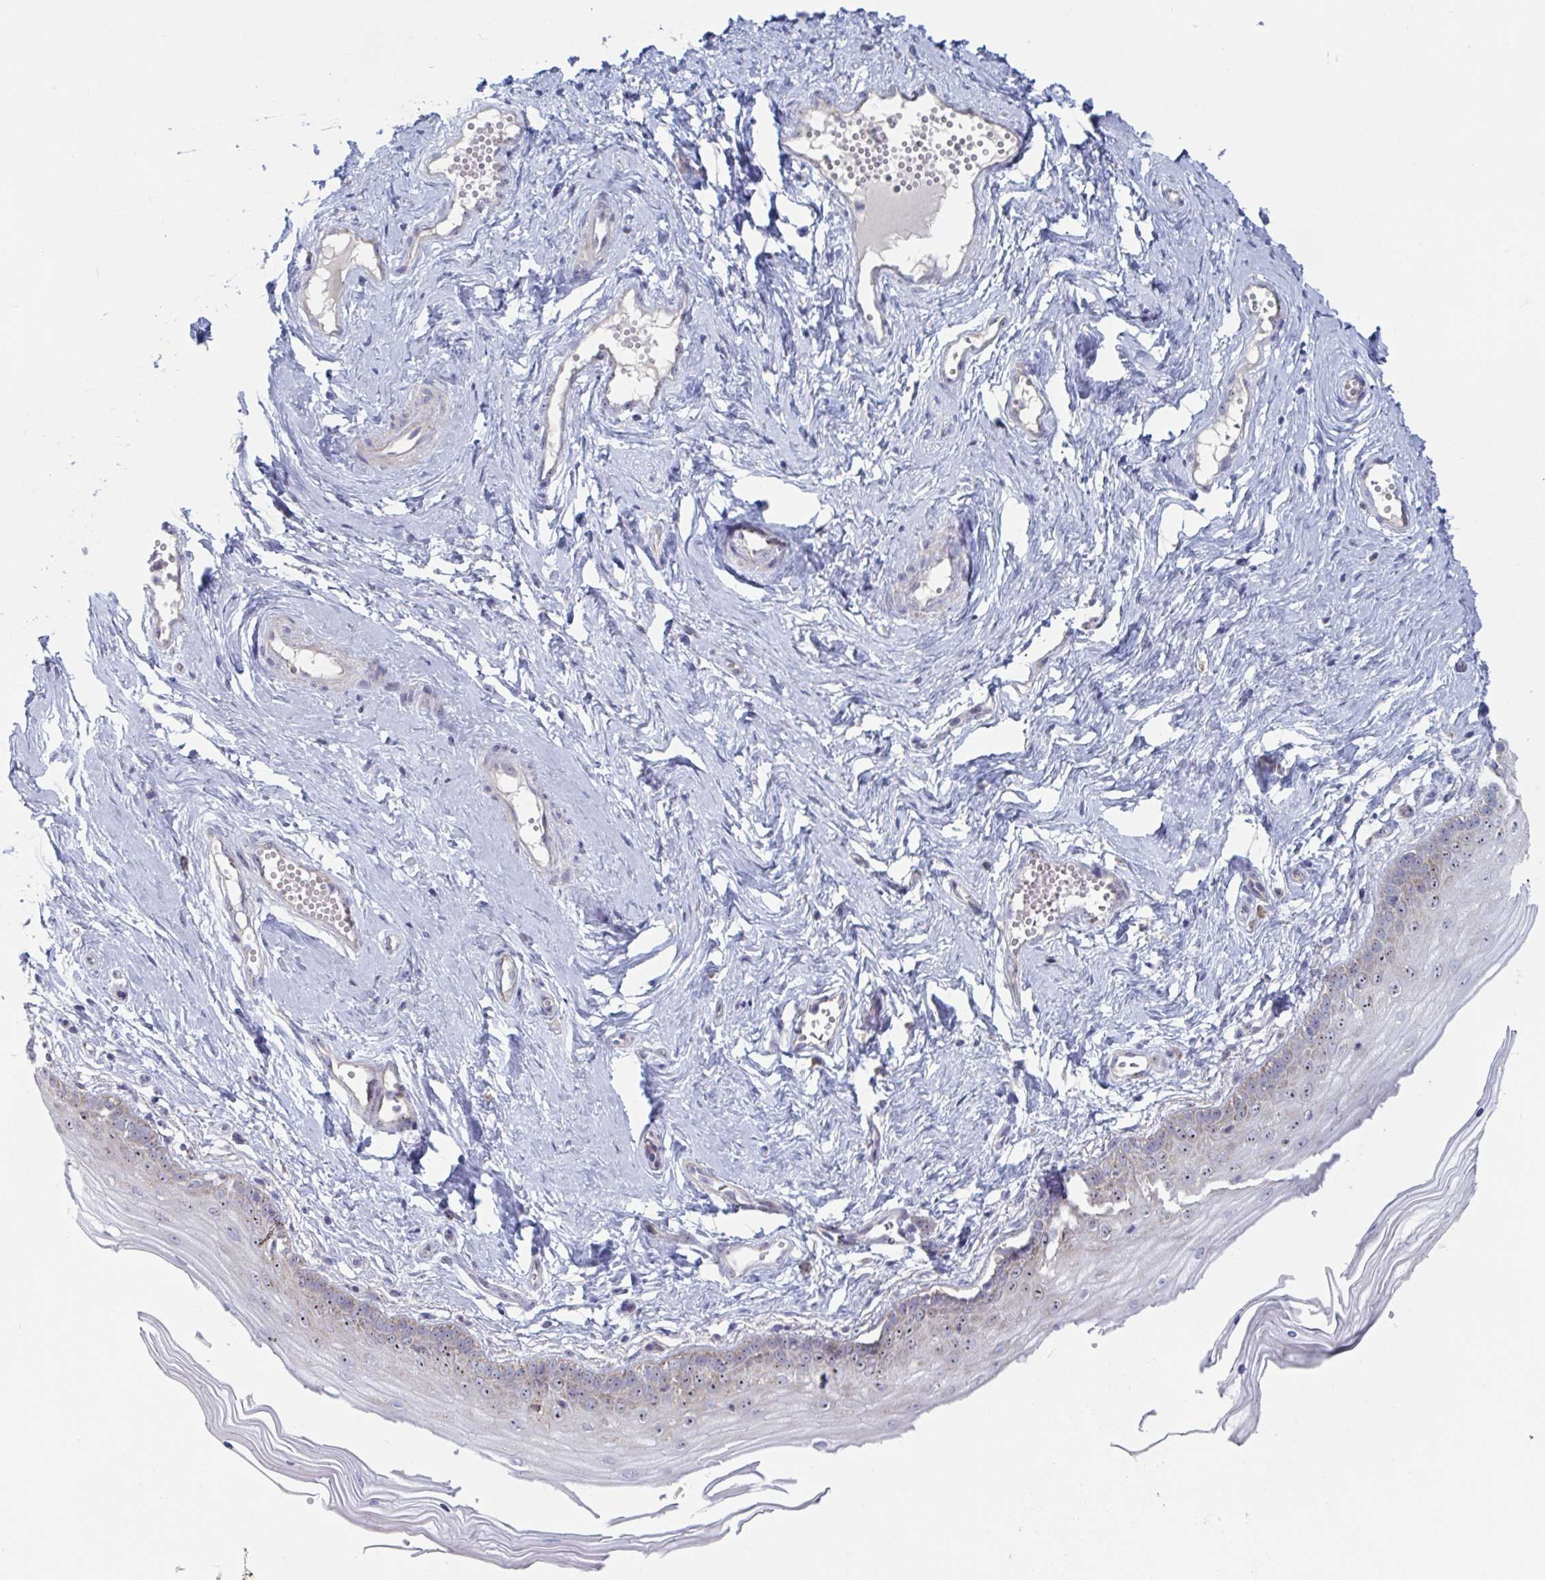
{"staining": {"intensity": "moderate", "quantity": "25%-75%", "location": "cytoplasmic/membranous,nuclear"}, "tissue": "vagina", "cell_type": "Squamous epithelial cells", "image_type": "normal", "snomed": [{"axis": "morphology", "description": "Normal tissue, NOS"}, {"axis": "topography", "description": "Vagina"}], "caption": "Vagina stained with immunohistochemistry (IHC) displays moderate cytoplasmic/membranous,nuclear expression in approximately 25%-75% of squamous epithelial cells. (DAB (3,3'-diaminobenzidine) IHC, brown staining for protein, blue staining for nuclei).", "gene": "MRPL53", "patient": {"sex": "female", "age": 38}}